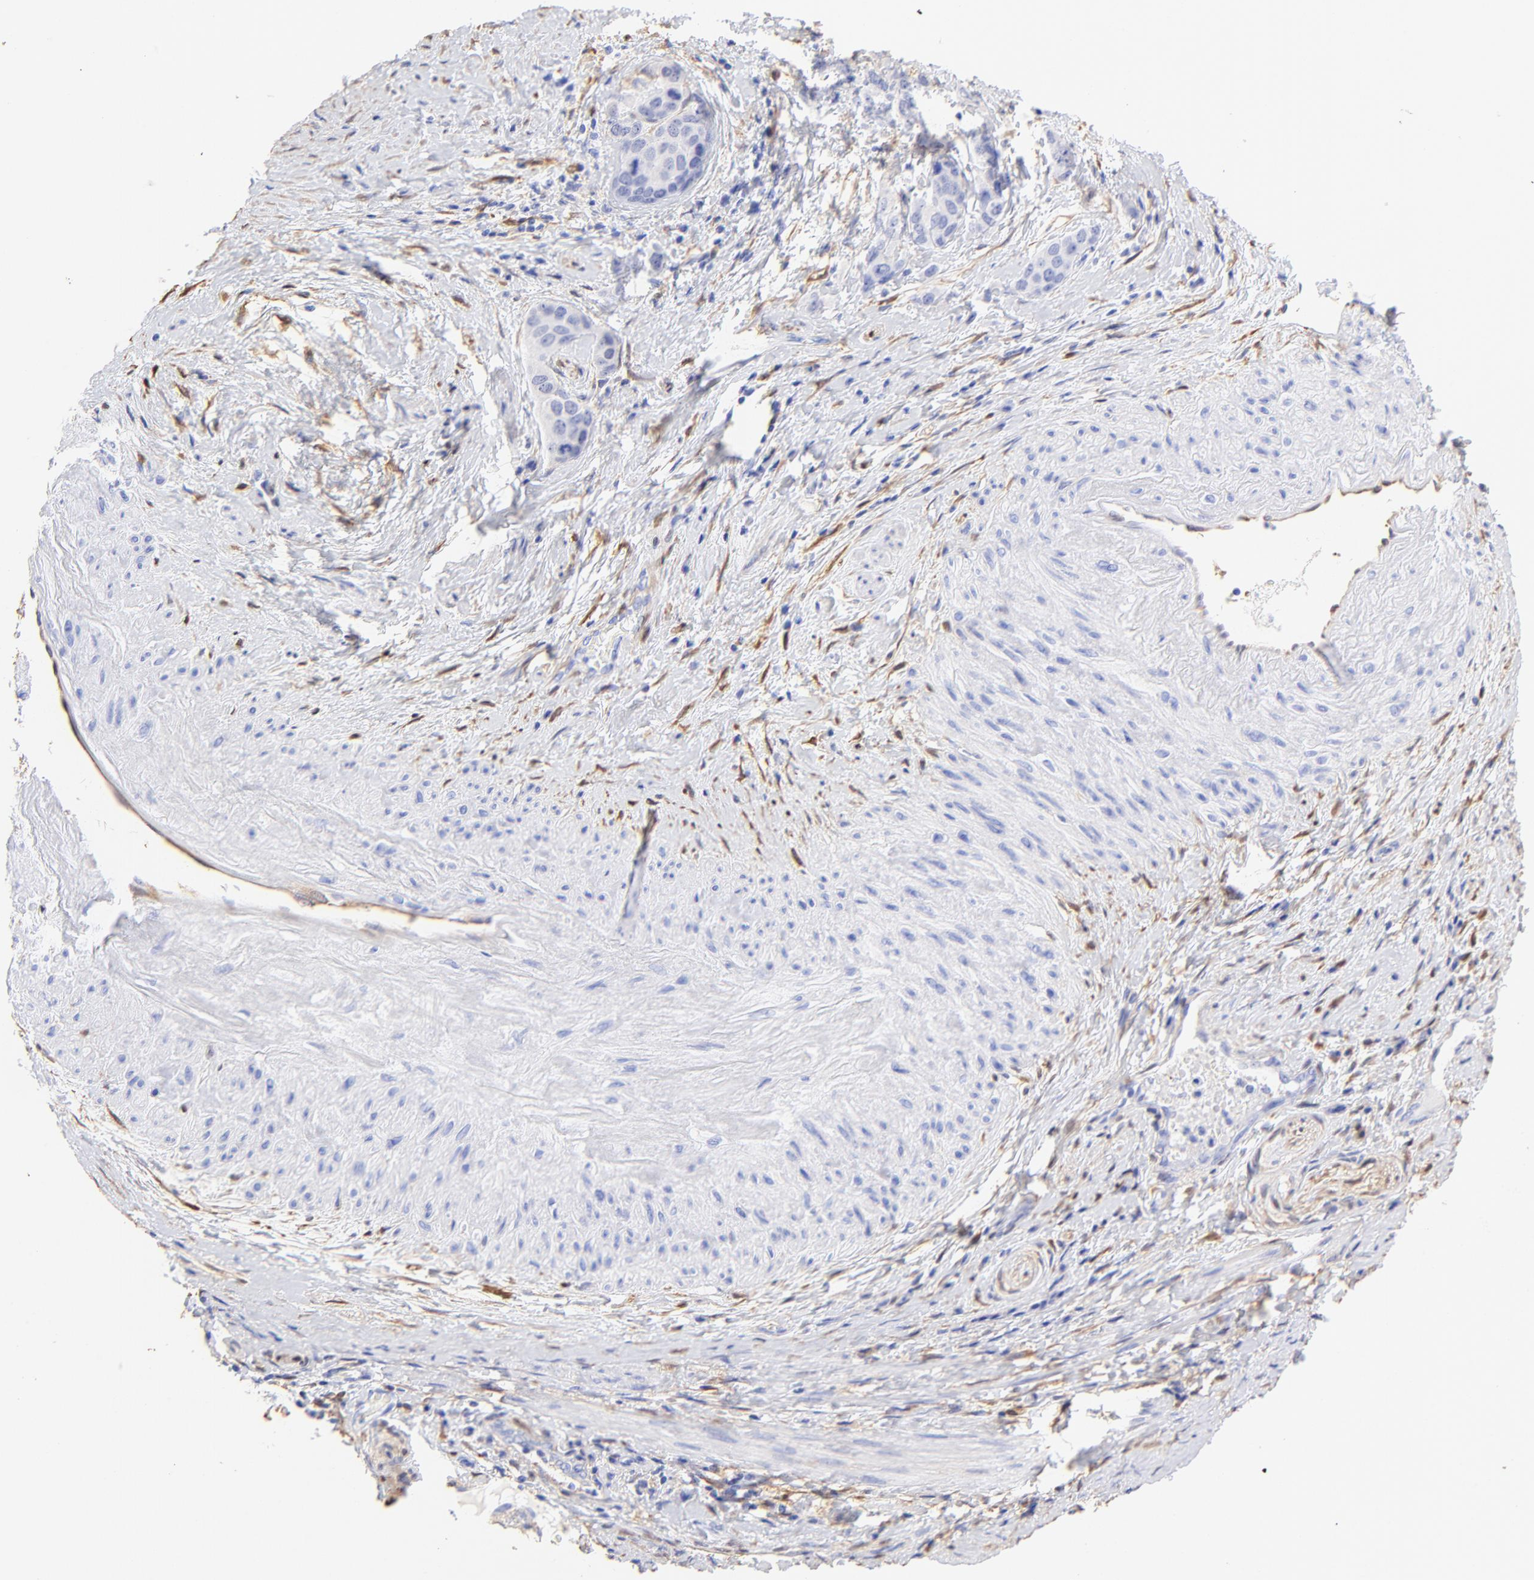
{"staining": {"intensity": "negative", "quantity": "none", "location": "none"}, "tissue": "cervical cancer", "cell_type": "Tumor cells", "image_type": "cancer", "snomed": [{"axis": "morphology", "description": "Squamous cell carcinoma, NOS"}, {"axis": "topography", "description": "Cervix"}], "caption": "Immunohistochemical staining of human squamous cell carcinoma (cervical) shows no significant expression in tumor cells. (DAB (3,3'-diaminobenzidine) immunohistochemistry with hematoxylin counter stain).", "gene": "ALDH1A1", "patient": {"sex": "female", "age": 54}}